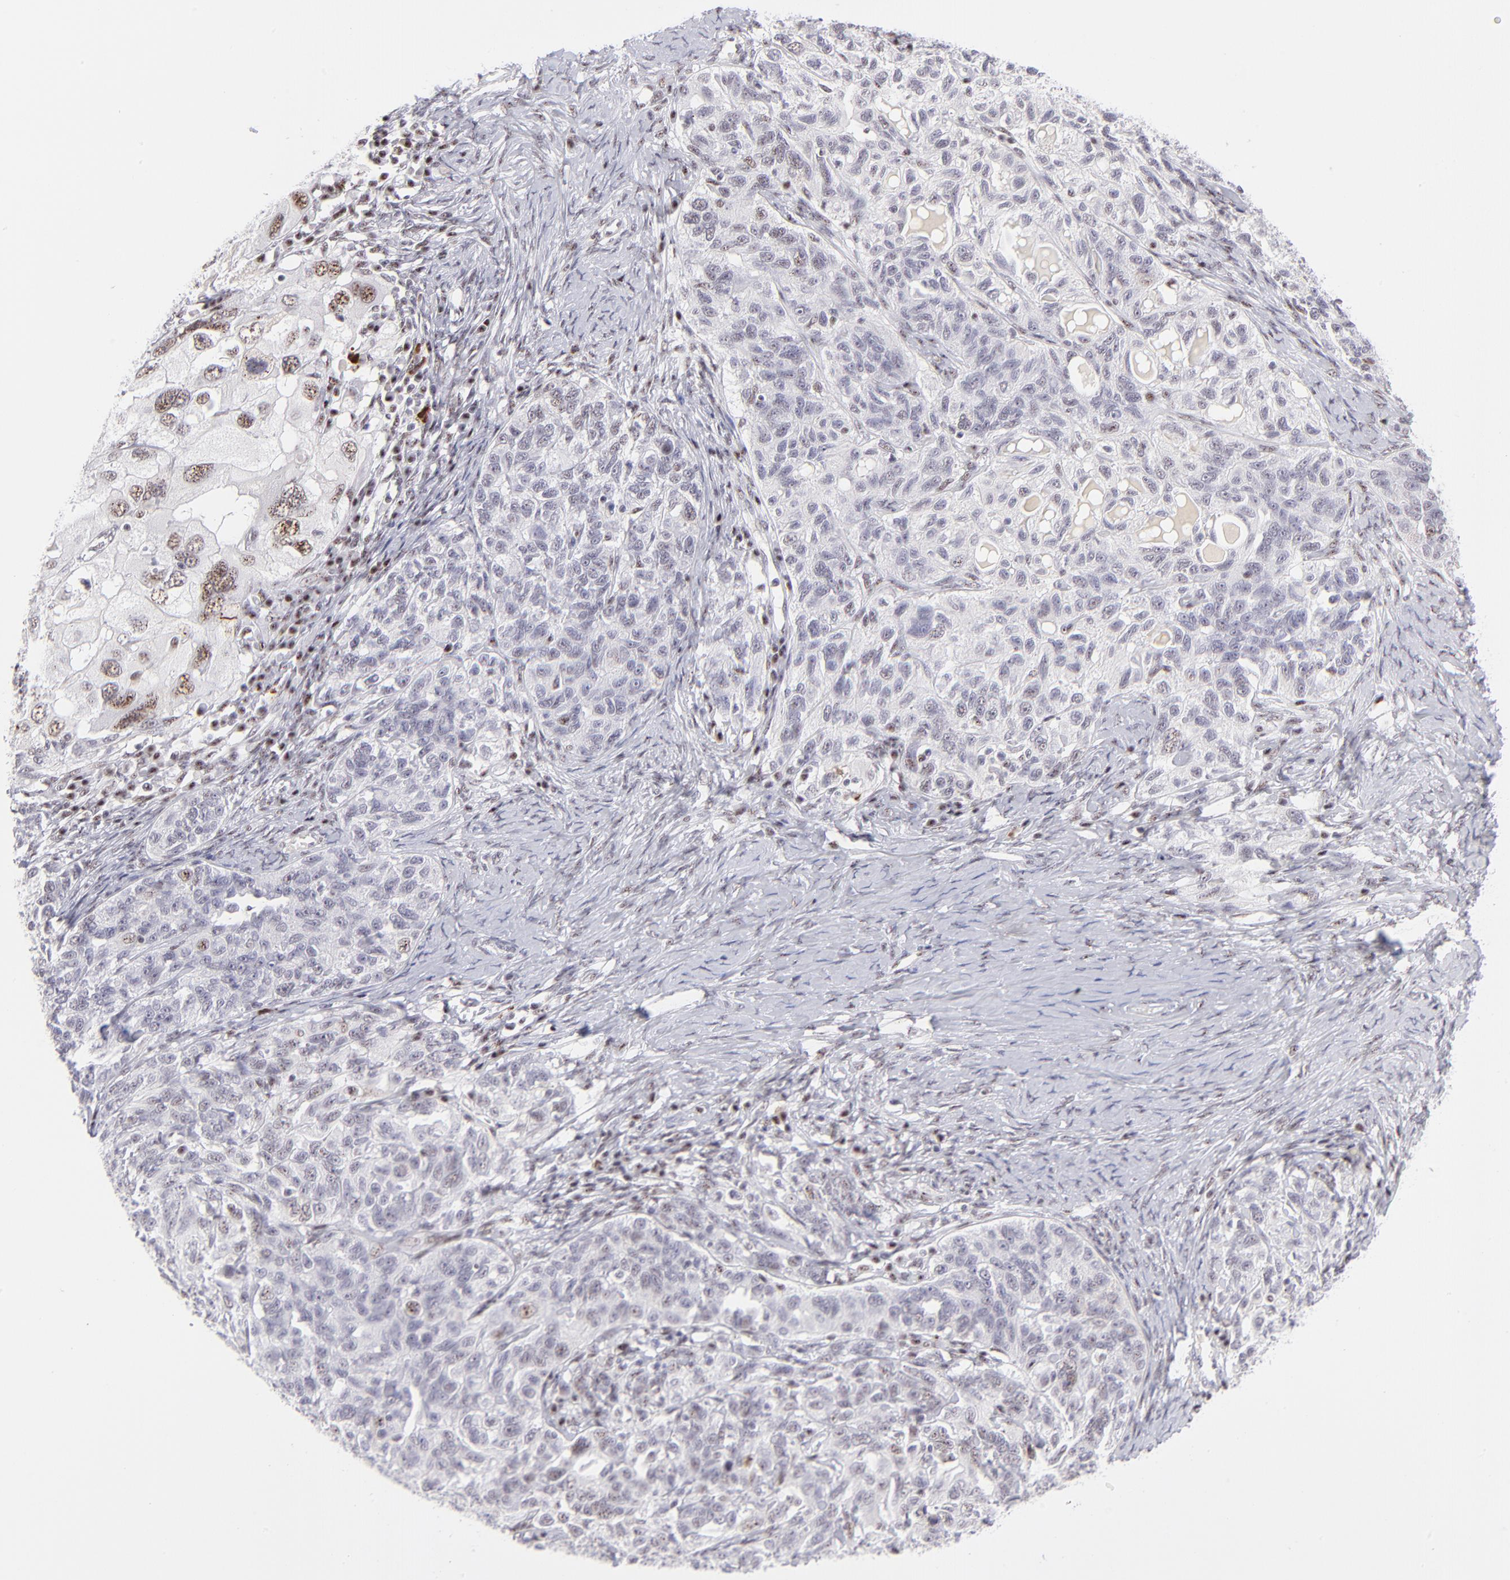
{"staining": {"intensity": "moderate", "quantity": "25%-75%", "location": "nuclear"}, "tissue": "ovarian cancer", "cell_type": "Tumor cells", "image_type": "cancer", "snomed": [{"axis": "morphology", "description": "Cystadenocarcinoma, serous, NOS"}, {"axis": "topography", "description": "Ovary"}], "caption": "Immunohistochemical staining of human ovarian cancer displays medium levels of moderate nuclear staining in approximately 25%-75% of tumor cells.", "gene": "CDC25C", "patient": {"sex": "female", "age": 82}}